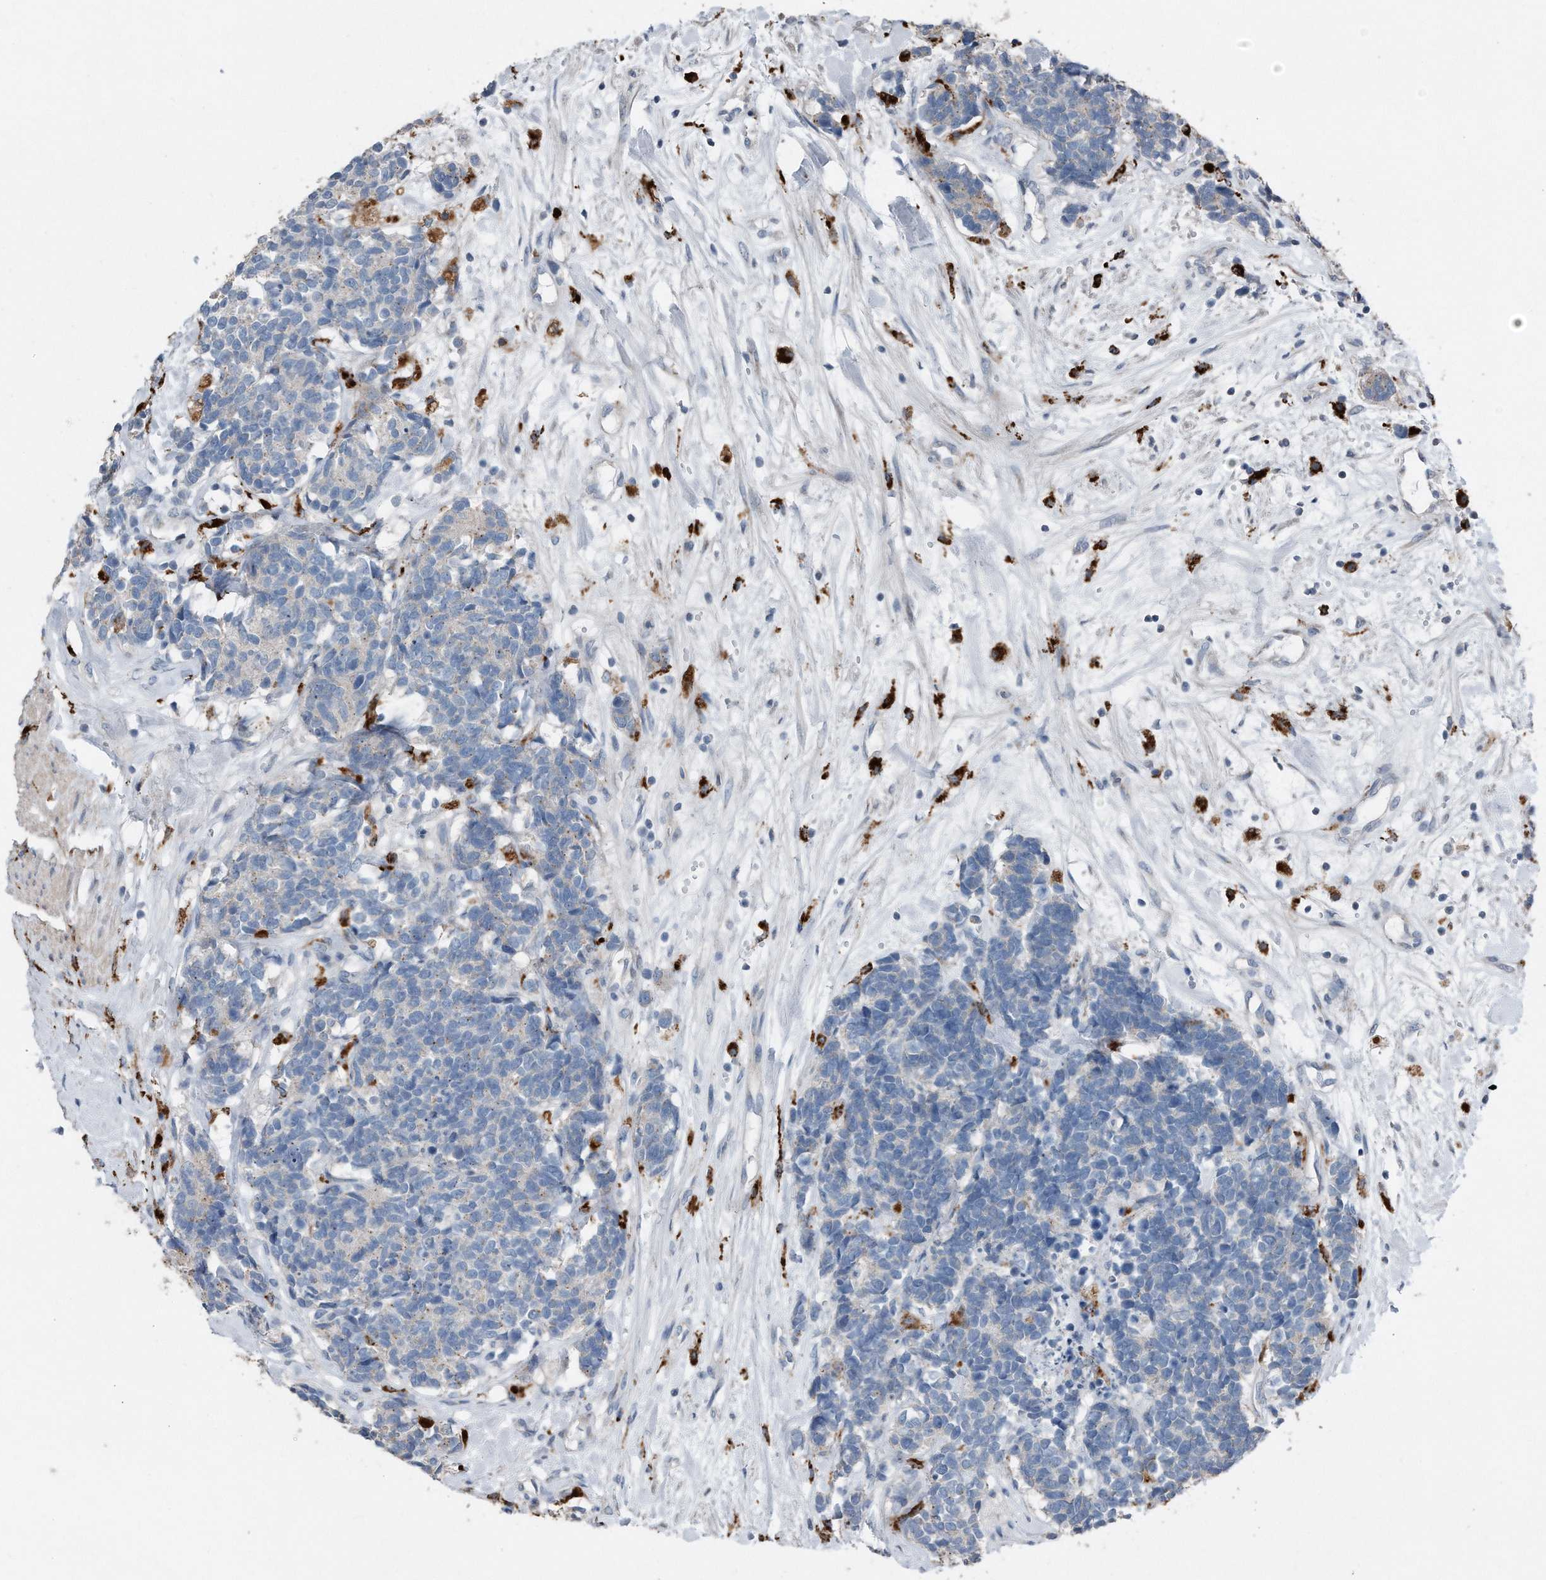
{"staining": {"intensity": "negative", "quantity": "none", "location": "none"}, "tissue": "carcinoid", "cell_type": "Tumor cells", "image_type": "cancer", "snomed": [{"axis": "morphology", "description": "Carcinoma, NOS"}, {"axis": "morphology", "description": "Carcinoid, malignant, NOS"}, {"axis": "topography", "description": "Urinary bladder"}], "caption": "High power microscopy histopathology image of an immunohistochemistry histopathology image of carcinoid, revealing no significant expression in tumor cells. The staining is performed using DAB brown chromogen with nuclei counter-stained in using hematoxylin.", "gene": "ZNF772", "patient": {"sex": "male", "age": 57}}